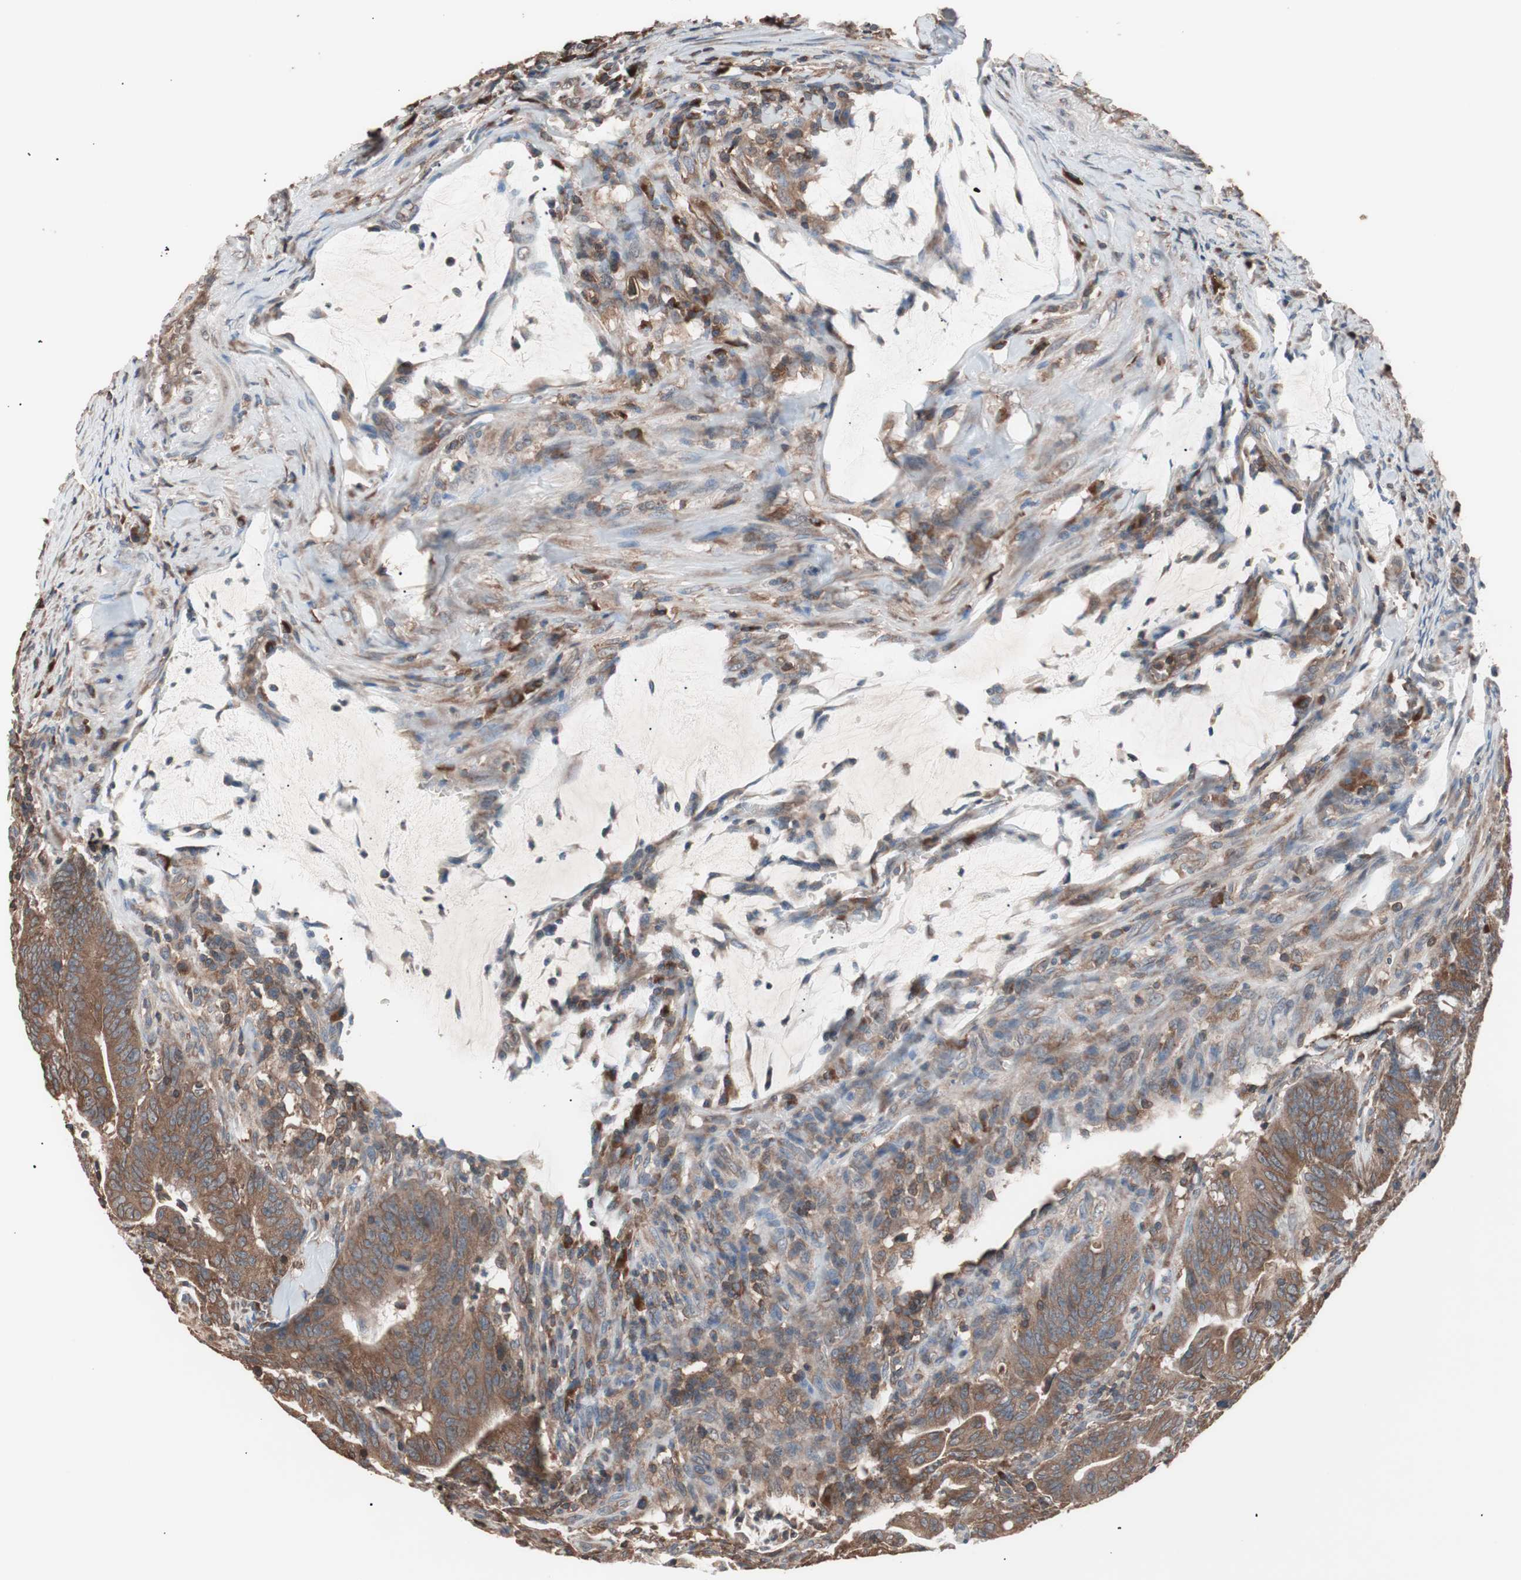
{"staining": {"intensity": "moderate", "quantity": ">75%", "location": "cytoplasmic/membranous"}, "tissue": "colorectal cancer", "cell_type": "Tumor cells", "image_type": "cancer", "snomed": [{"axis": "morphology", "description": "Adenocarcinoma, NOS"}, {"axis": "topography", "description": "Colon"}], "caption": "Immunohistochemistry (IHC) of colorectal cancer (adenocarcinoma) reveals medium levels of moderate cytoplasmic/membranous expression in about >75% of tumor cells.", "gene": "GLYCTK", "patient": {"sex": "male", "age": 45}}